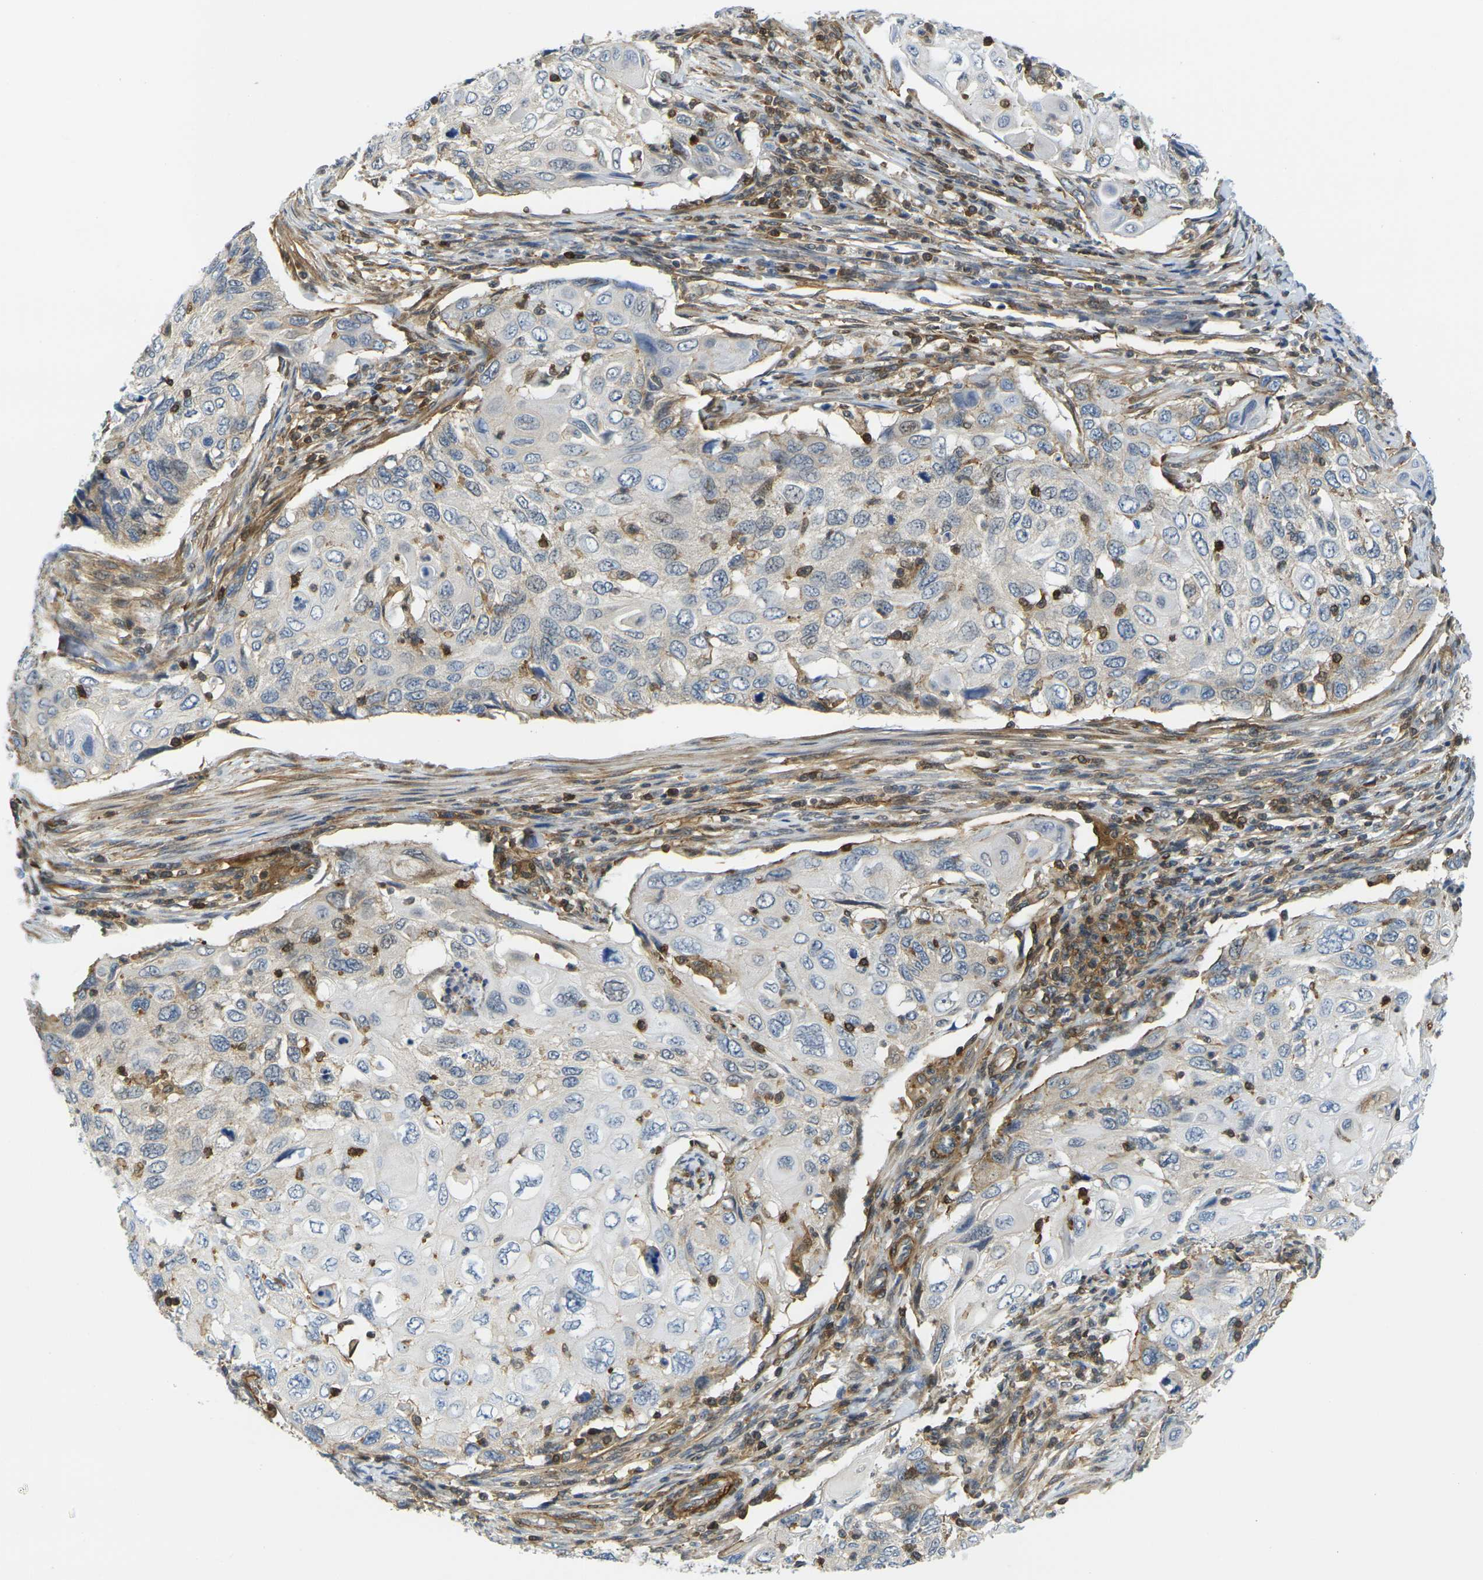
{"staining": {"intensity": "weak", "quantity": "<25%", "location": "cytoplasmic/membranous"}, "tissue": "cervical cancer", "cell_type": "Tumor cells", "image_type": "cancer", "snomed": [{"axis": "morphology", "description": "Squamous cell carcinoma, NOS"}, {"axis": "topography", "description": "Cervix"}], "caption": "Immunohistochemistry (IHC) micrograph of neoplastic tissue: human cervical cancer stained with DAB exhibits no significant protein staining in tumor cells.", "gene": "LASP1", "patient": {"sex": "female", "age": 70}}